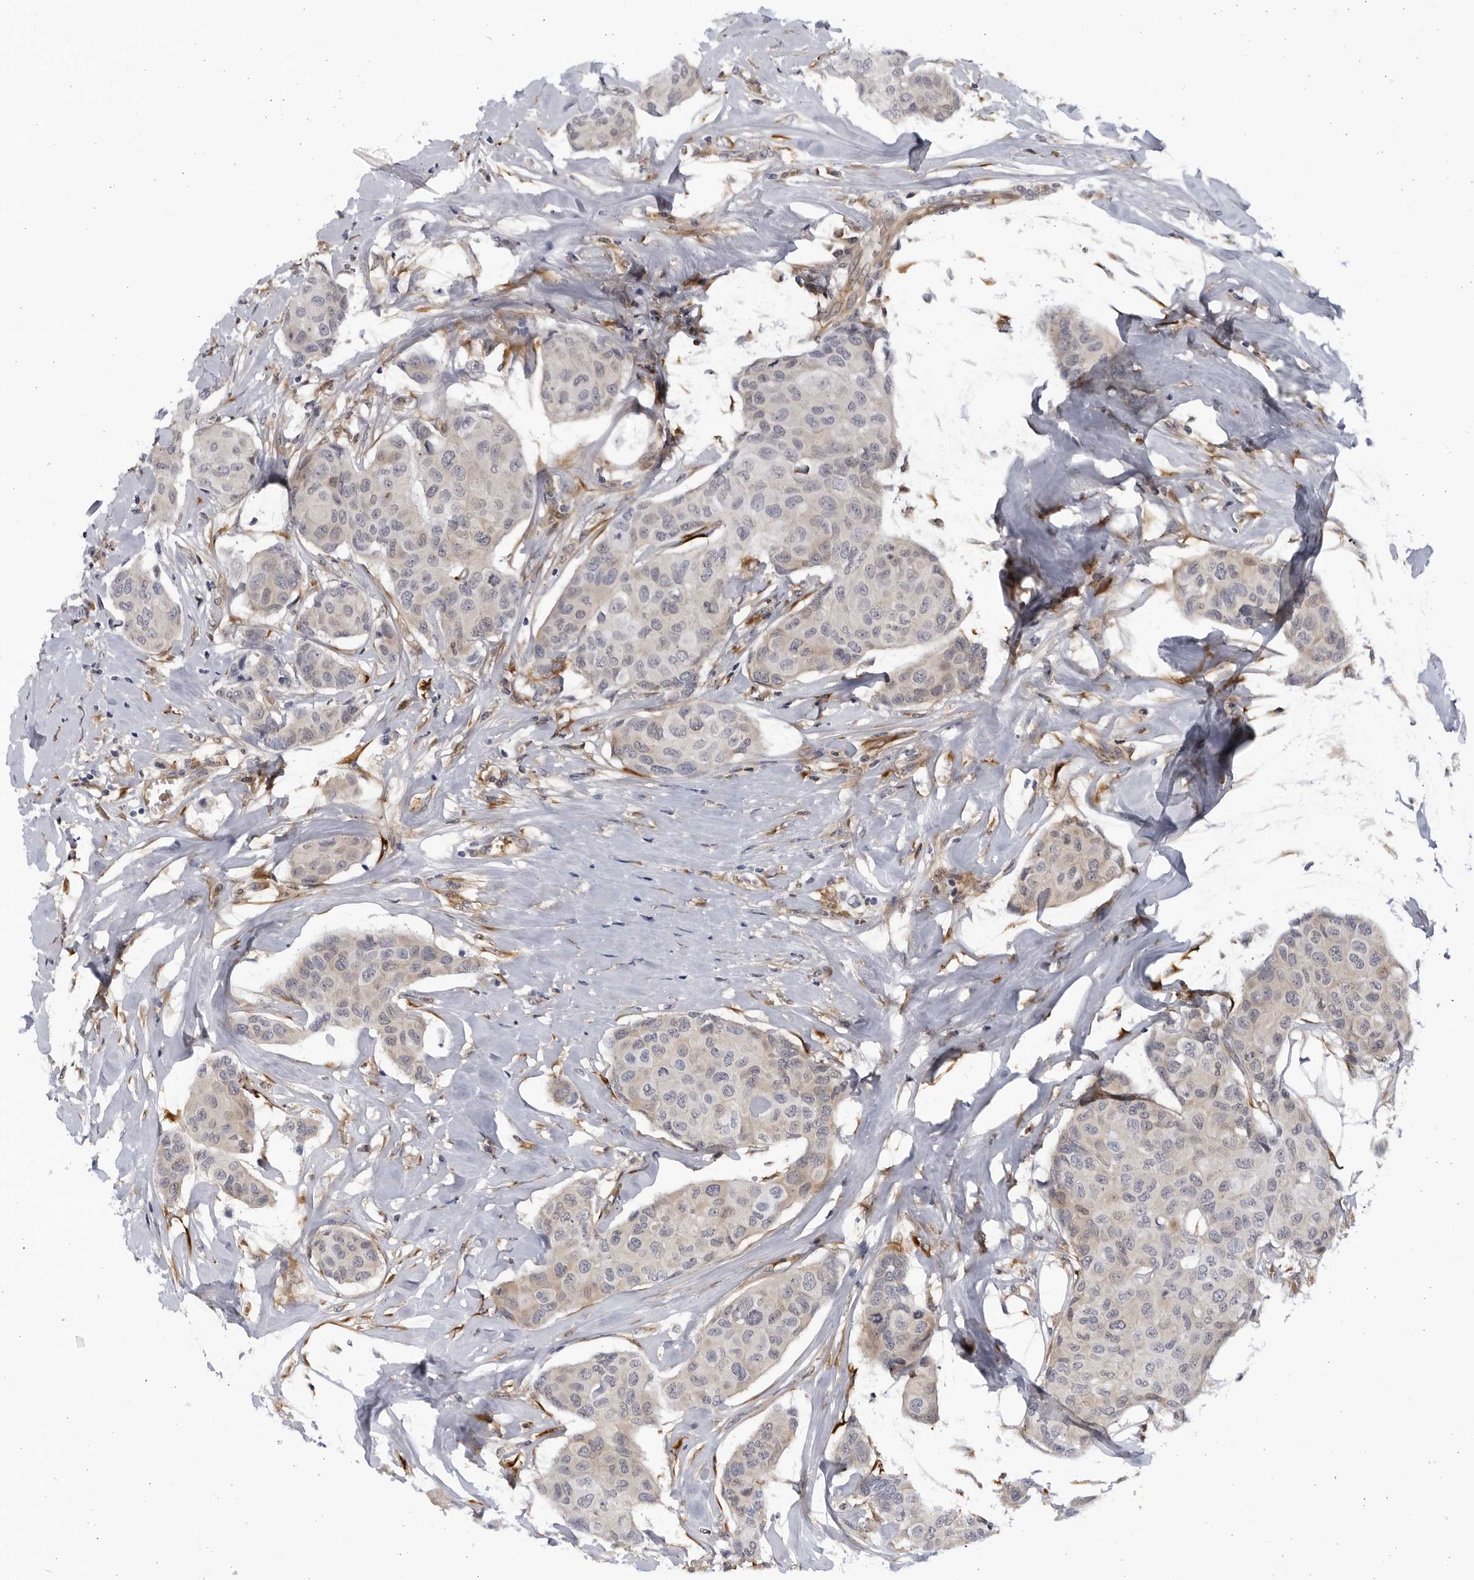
{"staining": {"intensity": "weak", "quantity": "<25%", "location": "cytoplasmic/membranous"}, "tissue": "breast cancer", "cell_type": "Tumor cells", "image_type": "cancer", "snomed": [{"axis": "morphology", "description": "Duct carcinoma"}, {"axis": "topography", "description": "Breast"}], "caption": "Immunohistochemistry (IHC) image of breast cancer (invasive ductal carcinoma) stained for a protein (brown), which displays no expression in tumor cells.", "gene": "BMP2K", "patient": {"sex": "female", "age": 80}}